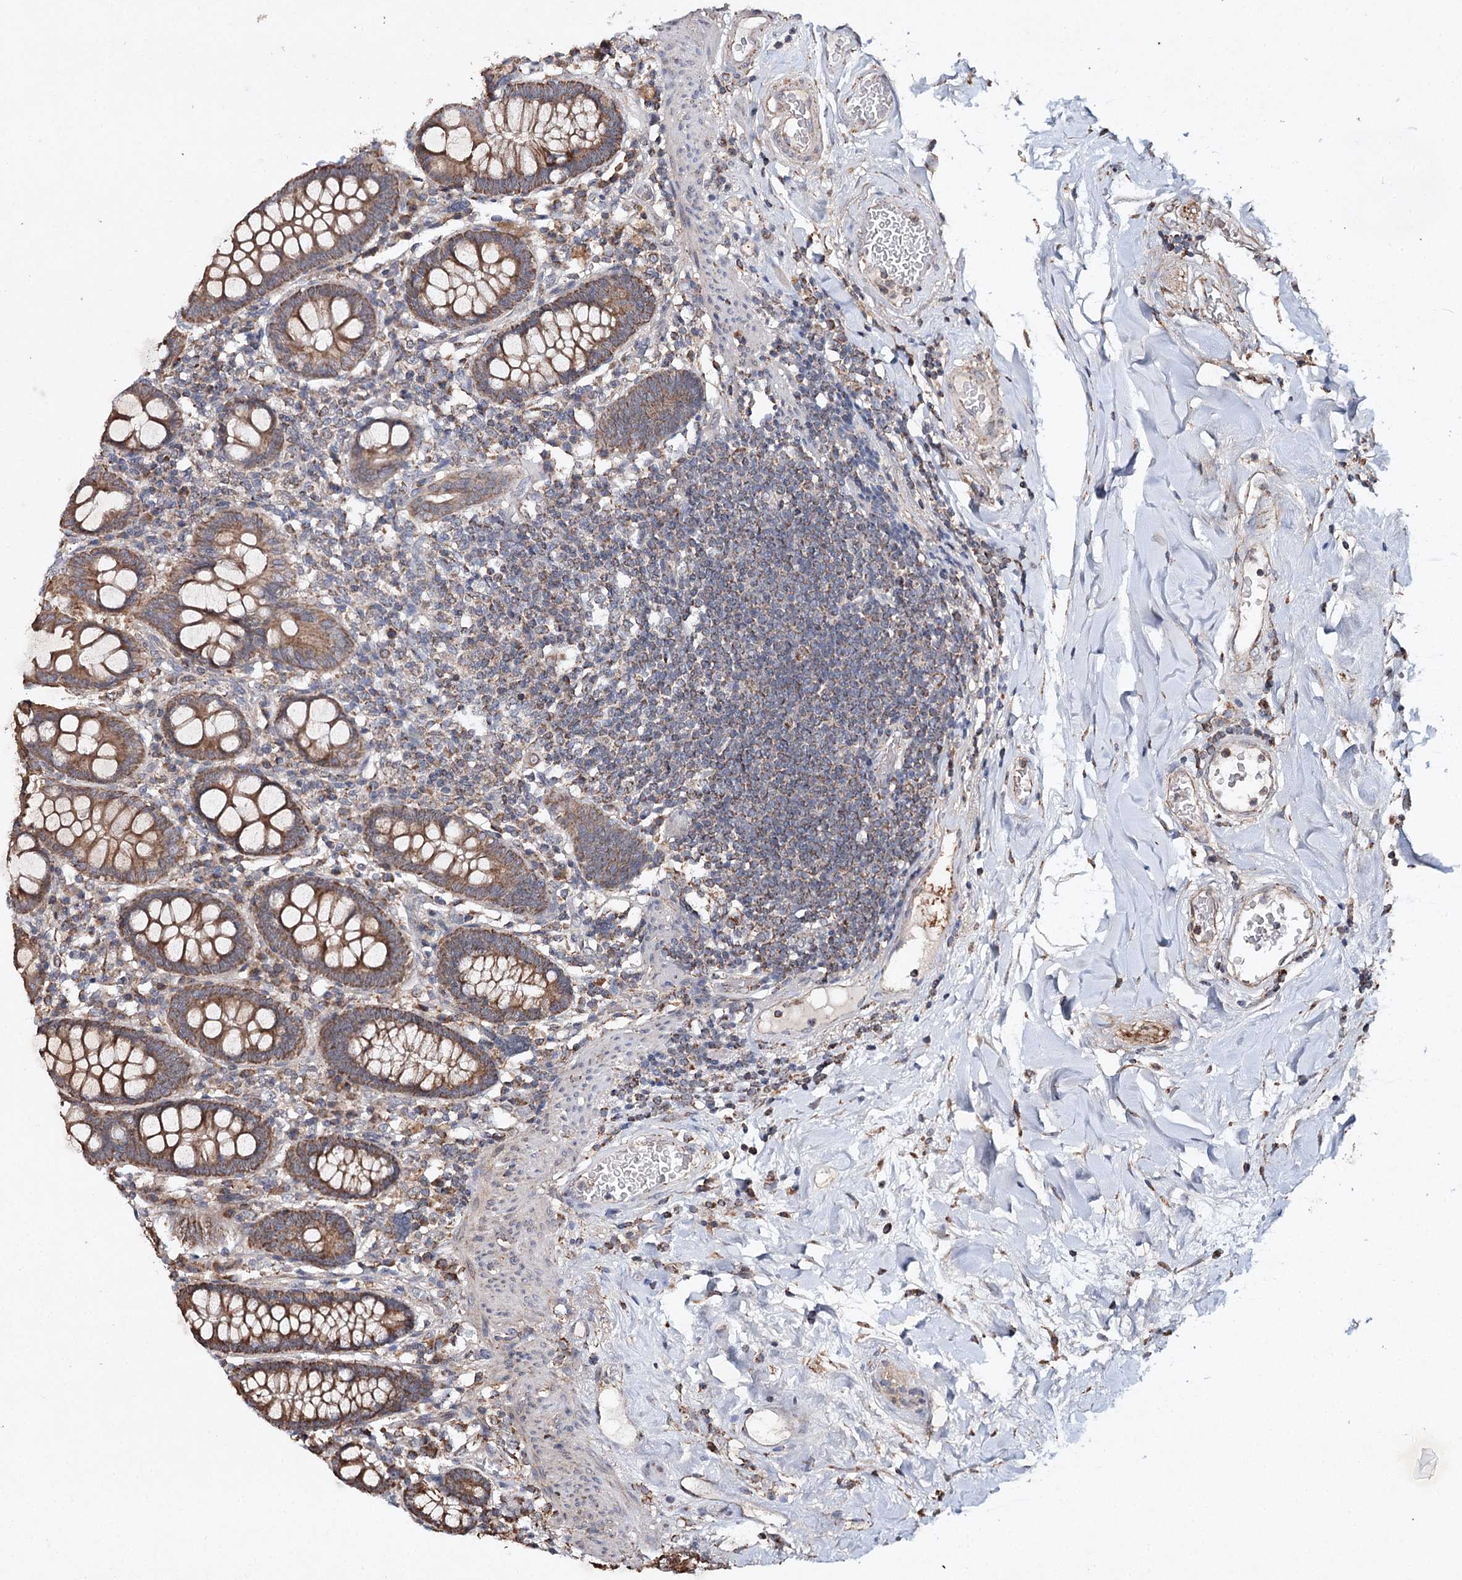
{"staining": {"intensity": "moderate", "quantity": ">75%", "location": "cytoplasmic/membranous"}, "tissue": "colon", "cell_type": "Endothelial cells", "image_type": "normal", "snomed": [{"axis": "morphology", "description": "Normal tissue, NOS"}, {"axis": "topography", "description": "Colon"}], "caption": "Protein expression analysis of unremarkable colon exhibits moderate cytoplasmic/membranous staining in approximately >75% of endothelial cells.", "gene": "PIK3CB", "patient": {"sex": "female", "age": 79}}